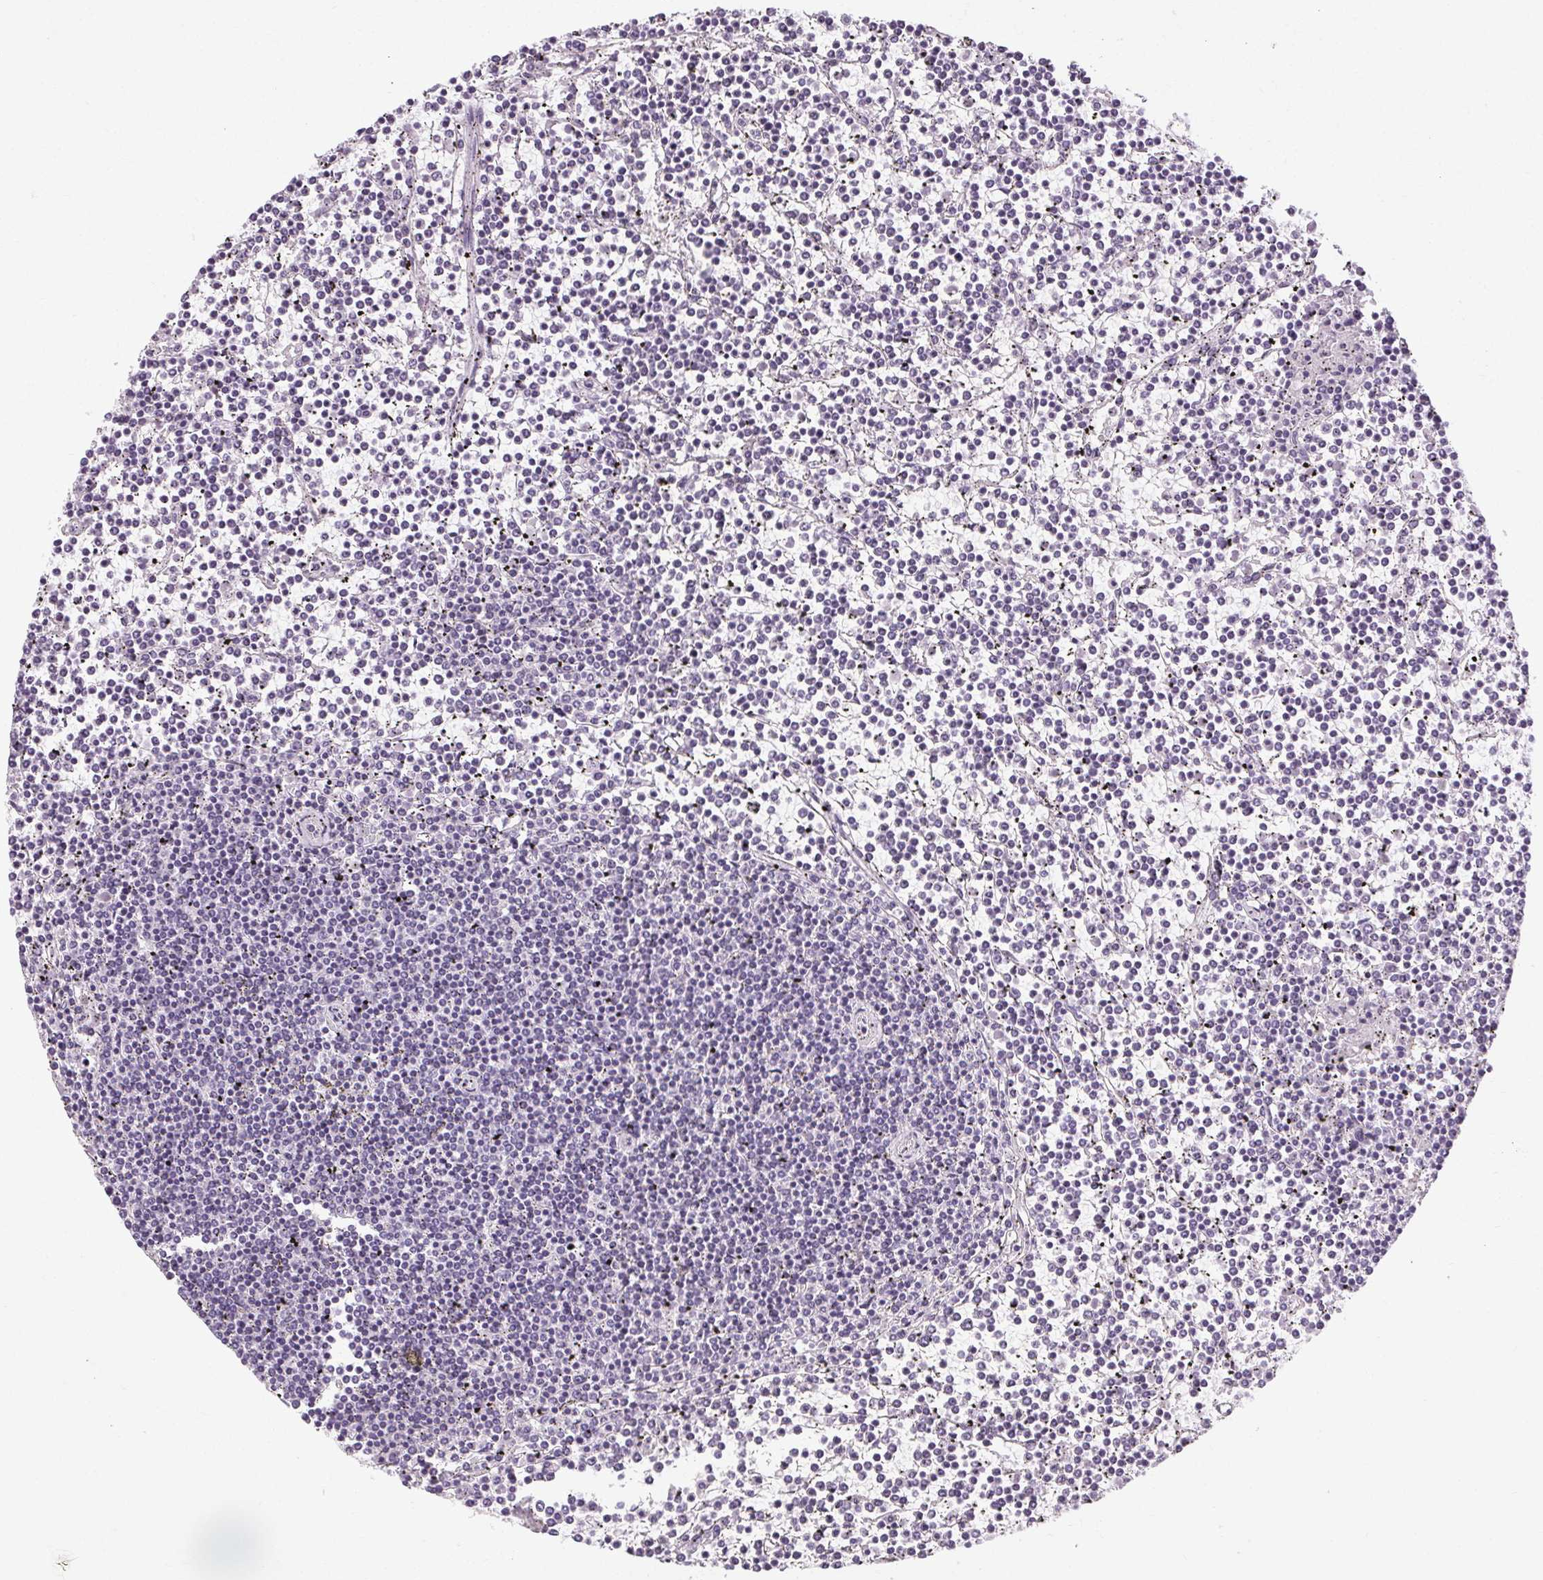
{"staining": {"intensity": "negative", "quantity": "none", "location": "none"}, "tissue": "lymphoma", "cell_type": "Tumor cells", "image_type": "cancer", "snomed": [{"axis": "morphology", "description": "Malignant lymphoma, non-Hodgkin's type, Low grade"}, {"axis": "topography", "description": "Spleen"}], "caption": "Protein analysis of low-grade malignant lymphoma, non-Hodgkin's type displays no significant staining in tumor cells.", "gene": "POMC", "patient": {"sex": "female", "age": 19}}